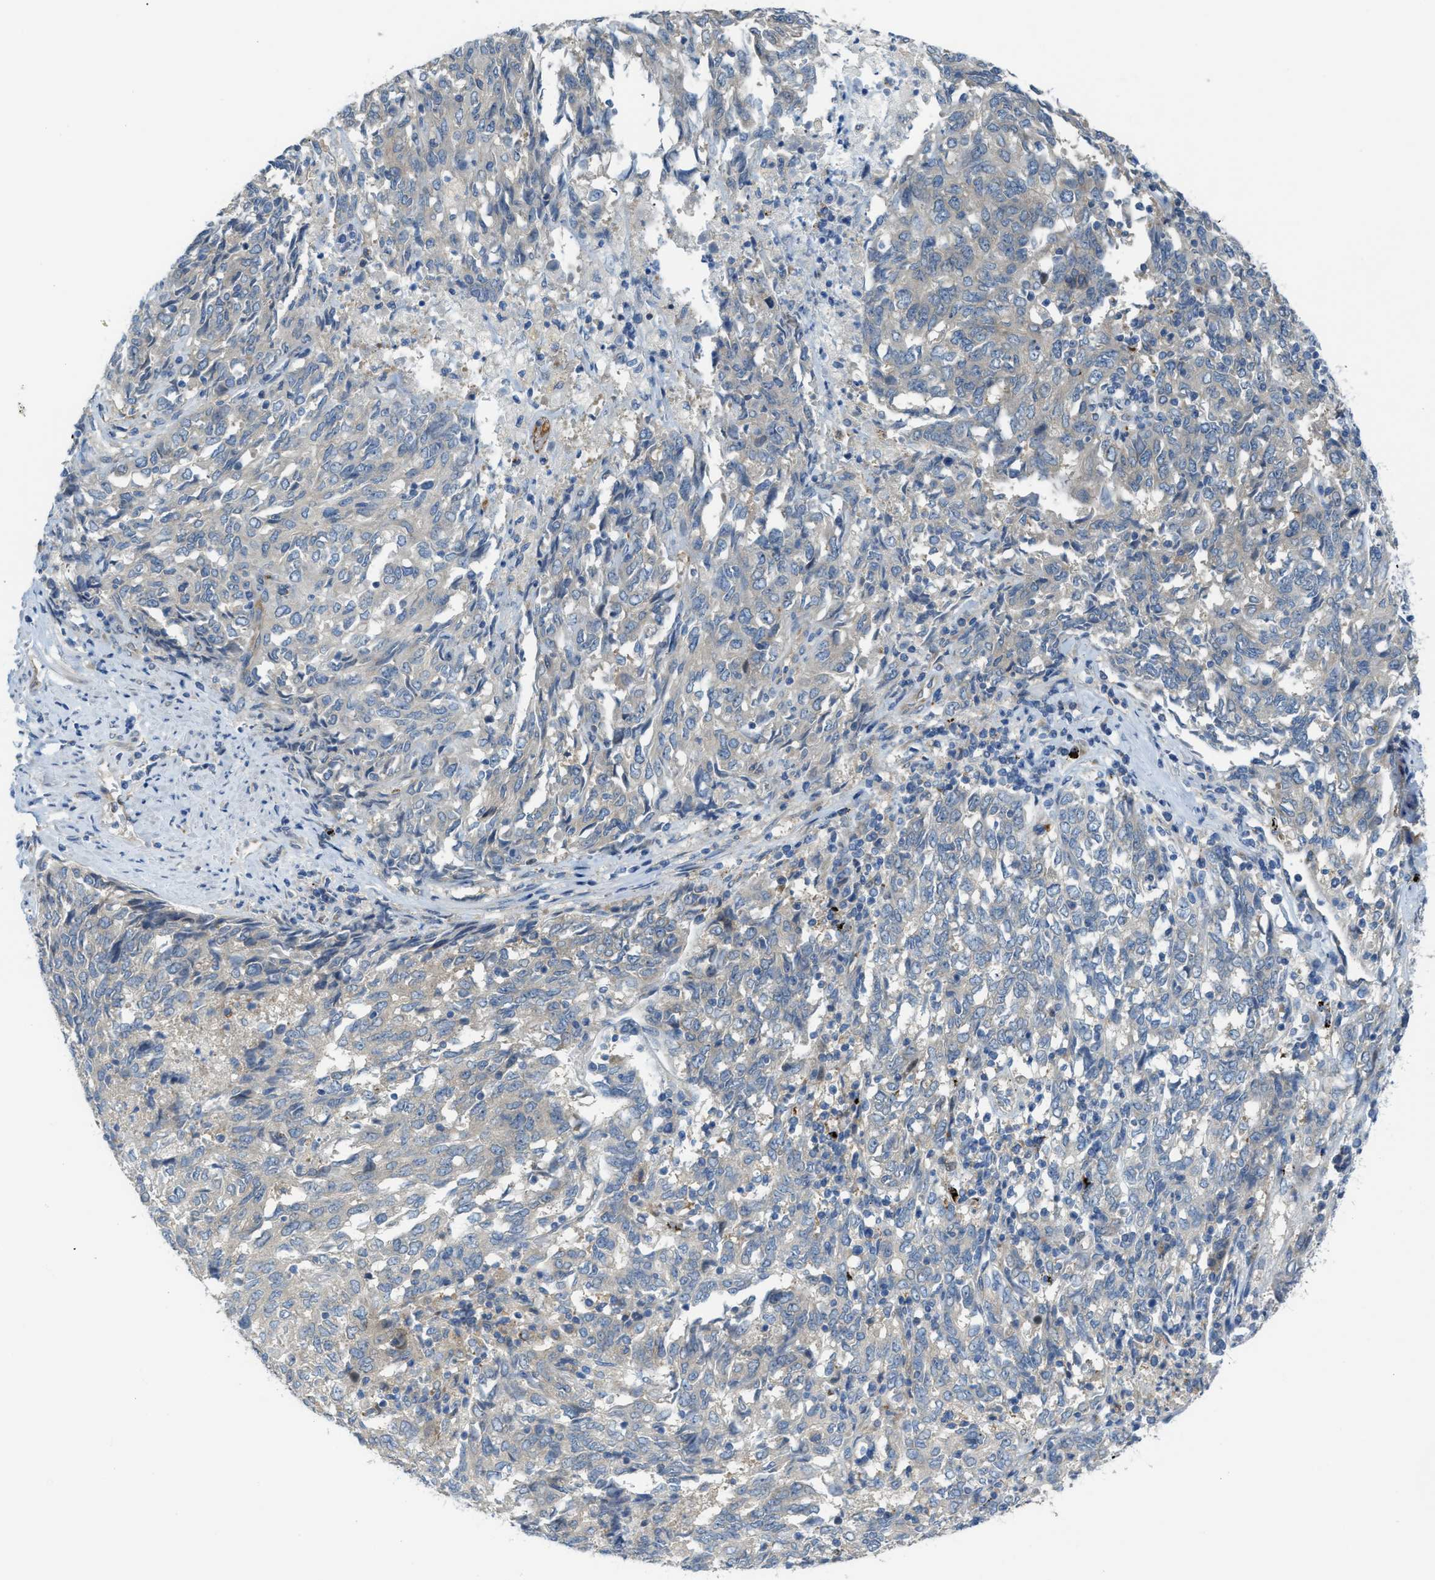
{"staining": {"intensity": "weak", "quantity": "<25%", "location": "cytoplasmic/membranous"}, "tissue": "endometrial cancer", "cell_type": "Tumor cells", "image_type": "cancer", "snomed": [{"axis": "morphology", "description": "Adenocarcinoma, NOS"}, {"axis": "topography", "description": "Endometrium"}], "caption": "This histopathology image is of endometrial adenocarcinoma stained with IHC to label a protein in brown with the nuclei are counter-stained blue. There is no staining in tumor cells.", "gene": "KLHDC10", "patient": {"sex": "female", "age": 80}}